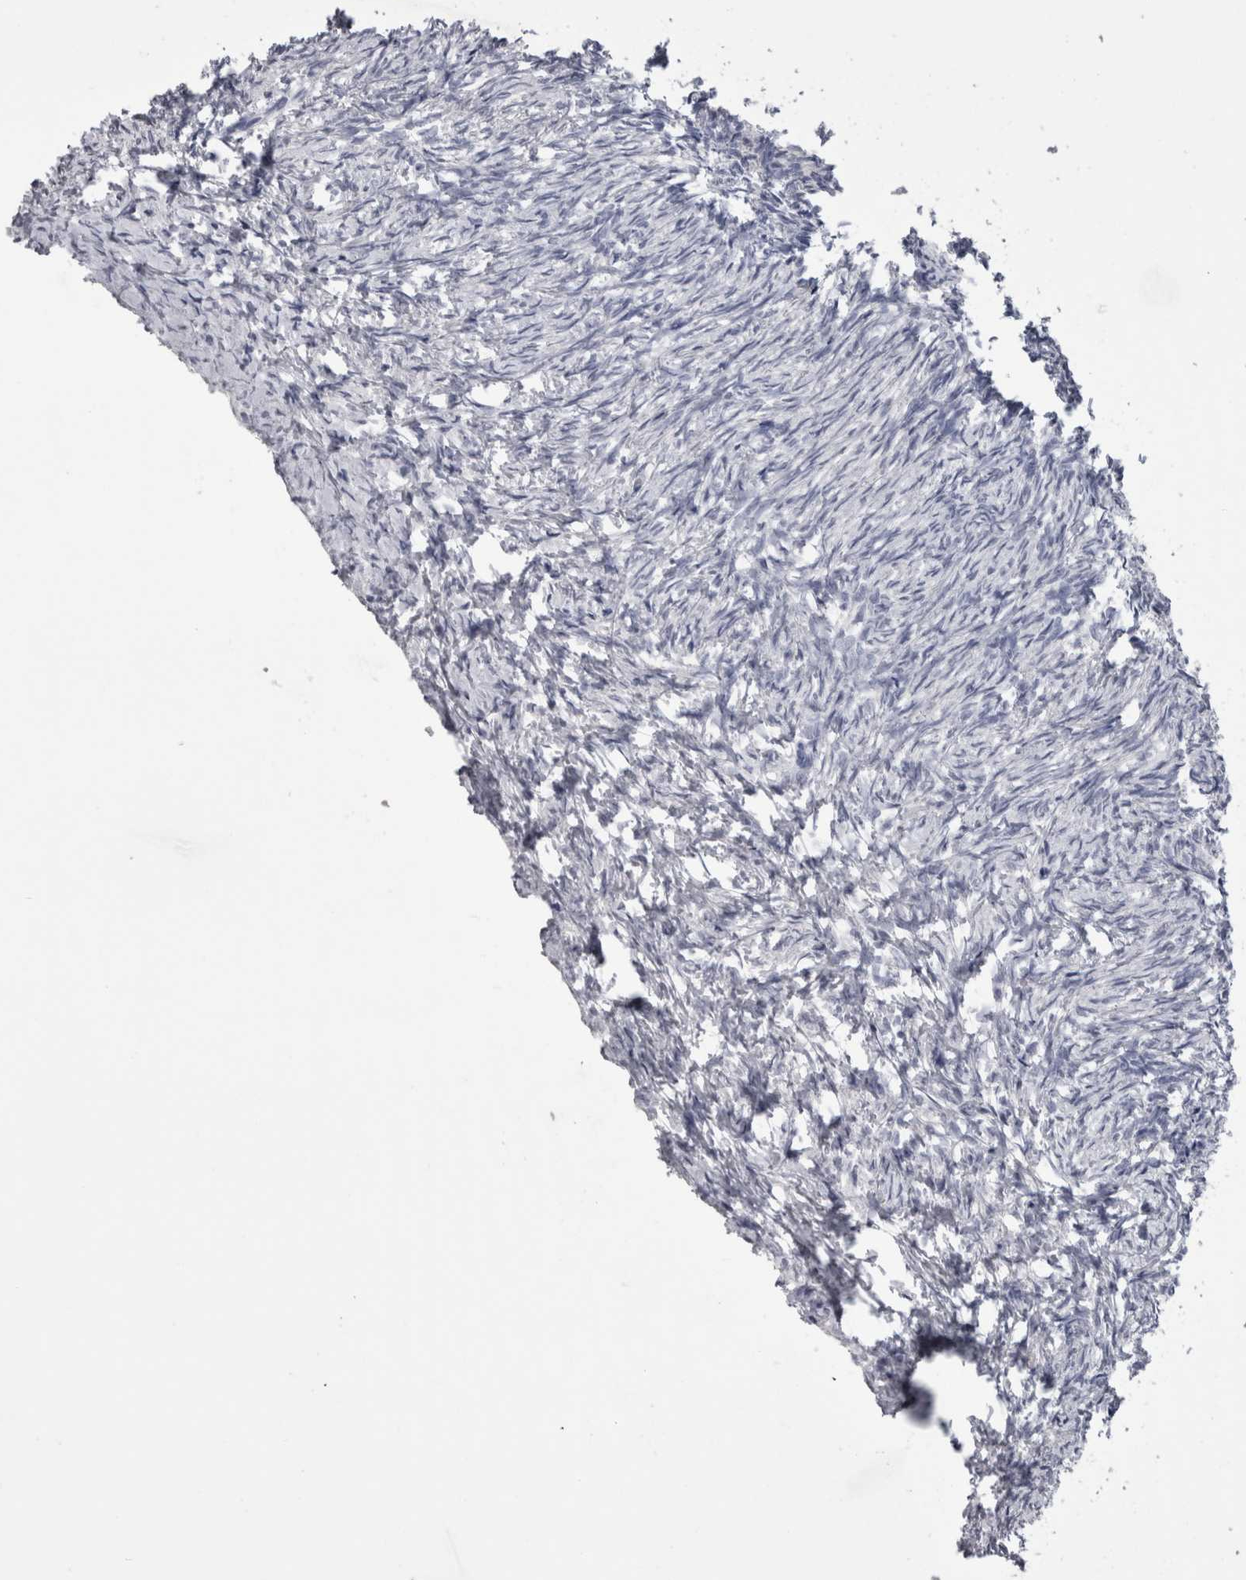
{"staining": {"intensity": "negative", "quantity": "none", "location": "none"}, "tissue": "ovary", "cell_type": "Follicle cells", "image_type": "normal", "snomed": [{"axis": "morphology", "description": "Normal tissue, NOS"}, {"axis": "topography", "description": "Ovary"}], "caption": "A photomicrograph of human ovary is negative for staining in follicle cells.", "gene": "AFMID", "patient": {"sex": "female", "age": 41}}